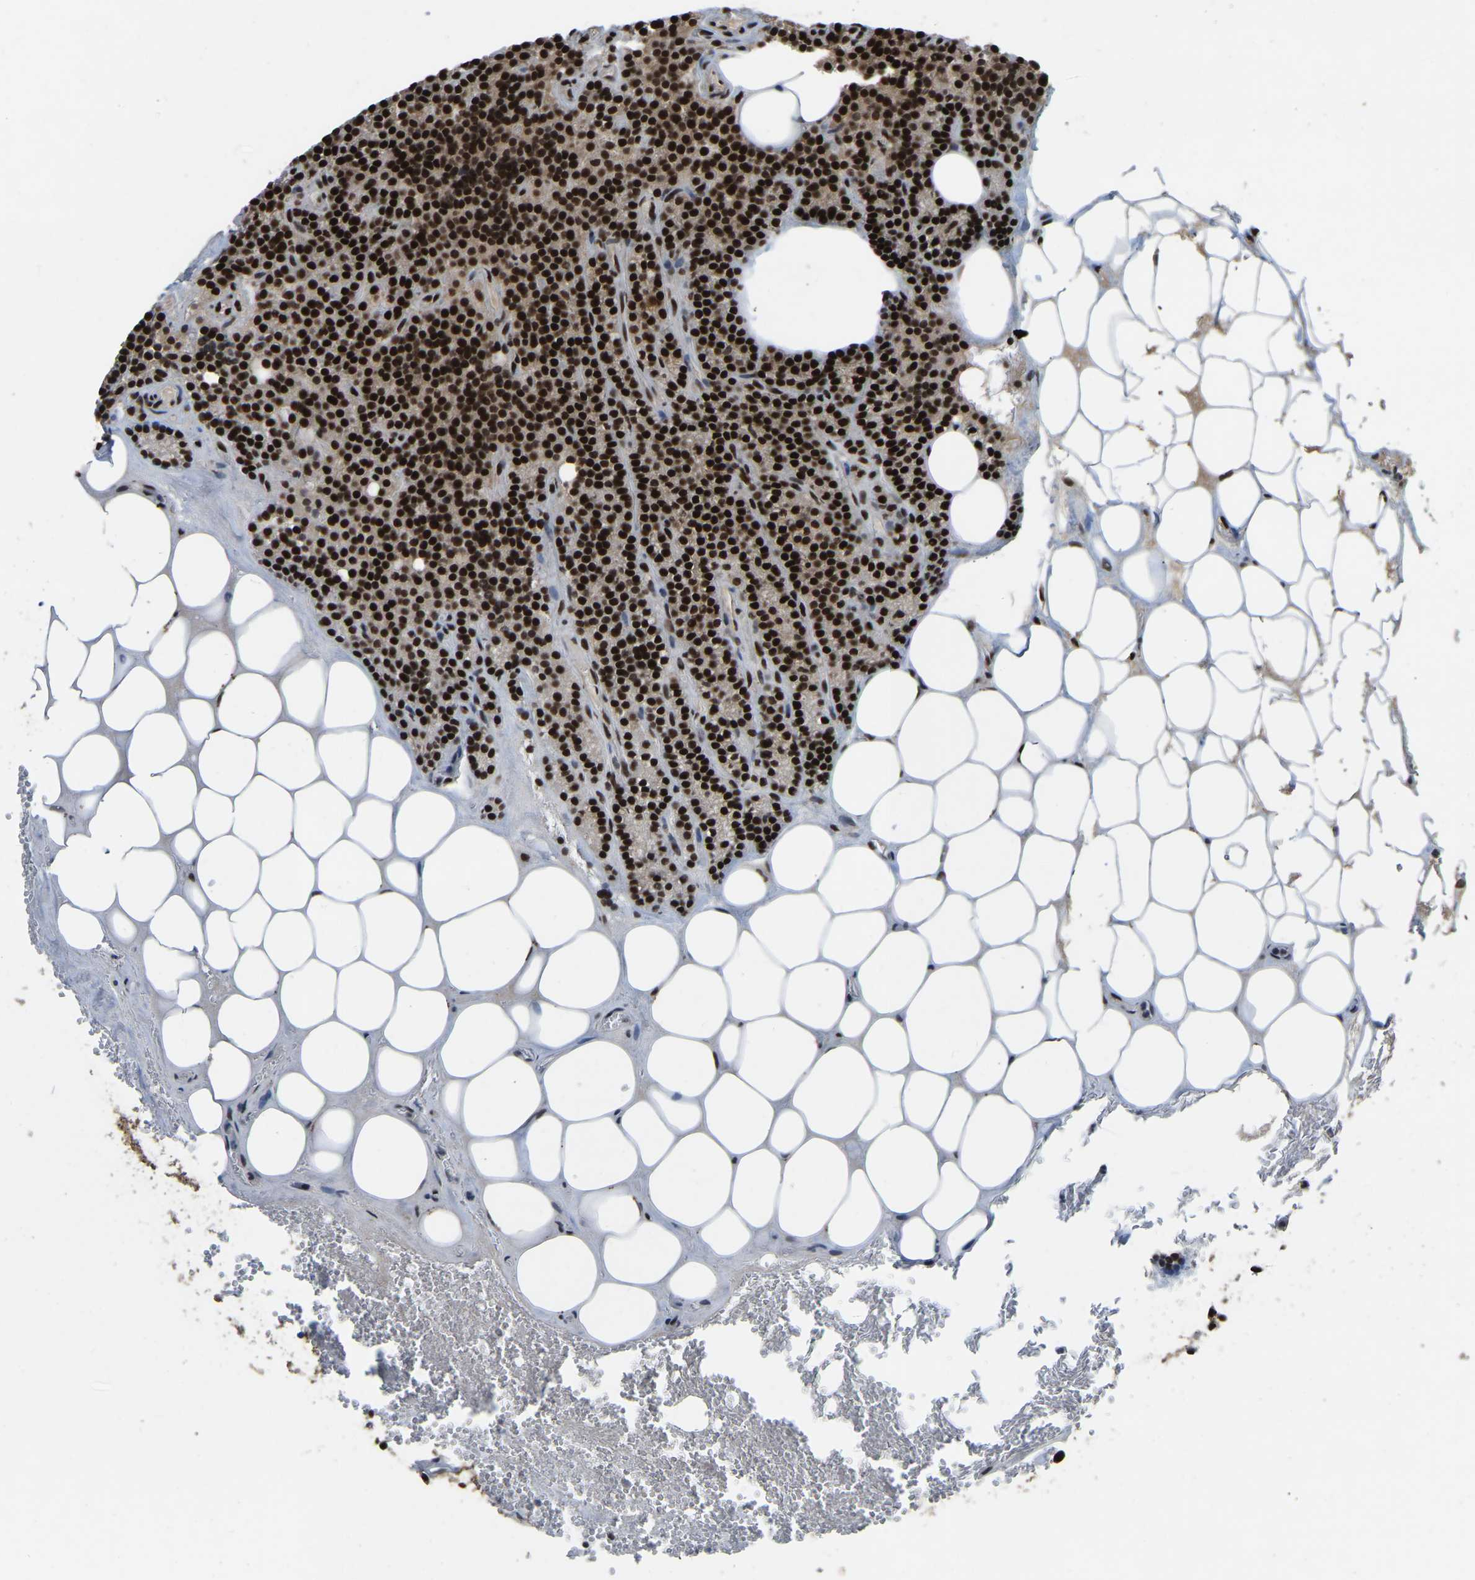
{"staining": {"intensity": "strong", "quantity": ">75%", "location": "nuclear"}, "tissue": "parathyroid gland", "cell_type": "Glandular cells", "image_type": "normal", "snomed": [{"axis": "morphology", "description": "Normal tissue, NOS"}, {"axis": "morphology", "description": "Adenoma, NOS"}, {"axis": "topography", "description": "Parathyroid gland"}], "caption": "A brown stain highlights strong nuclear staining of a protein in glandular cells of unremarkable human parathyroid gland.", "gene": "TBL1XR1", "patient": {"sex": "female", "age": 43}}